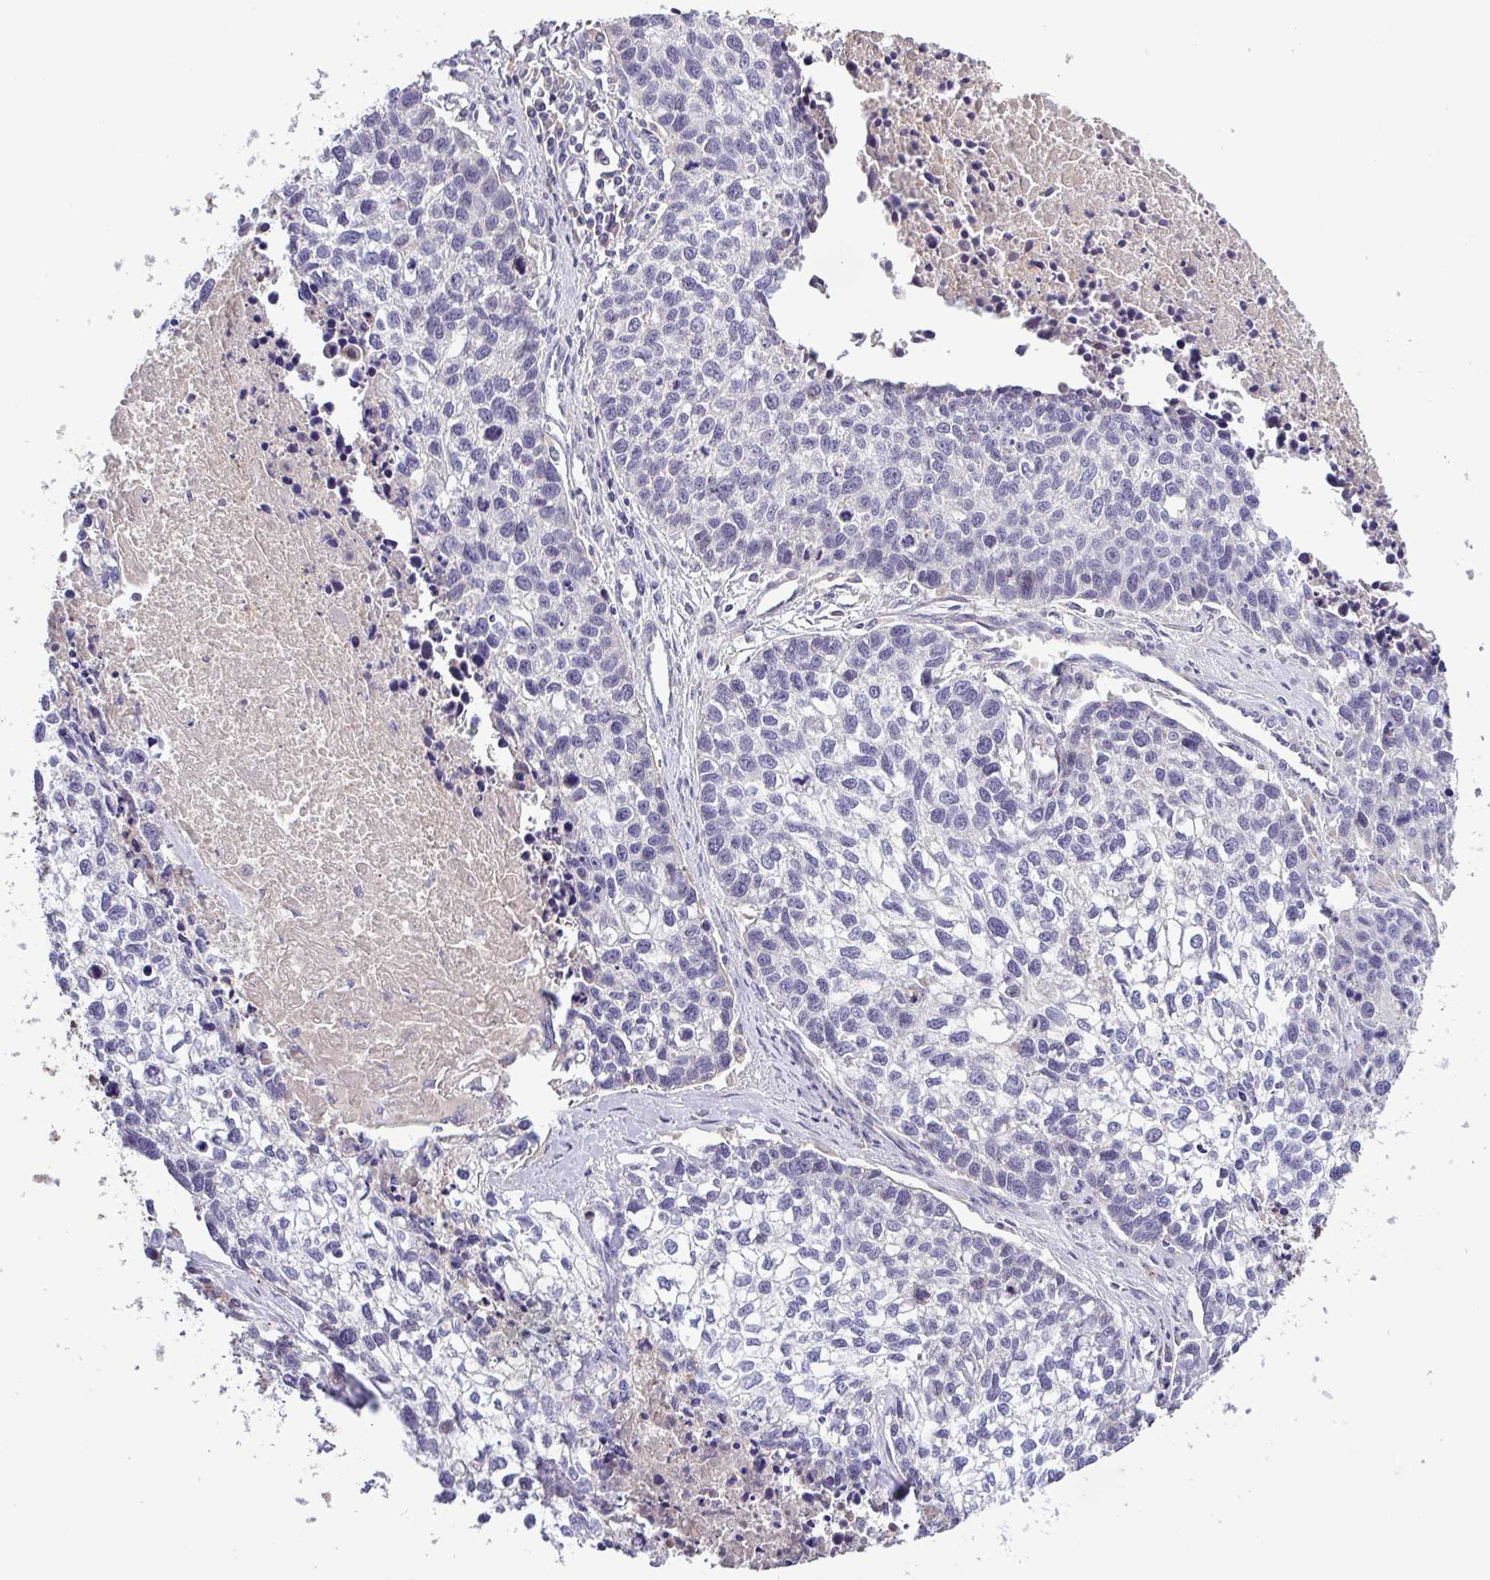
{"staining": {"intensity": "negative", "quantity": "none", "location": "none"}, "tissue": "lung cancer", "cell_type": "Tumor cells", "image_type": "cancer", "snomed": [{"axis": "morphology", "description": "Squamous cell carcinoma, NOS"}, {"axis": "topography", "description": "Lung"}], "caption": "Immunohistochemistry (IHC) of human squamous cell carcinoma (lung) exhibits no positivity in tumor cells.", "gene": "SFTPB", "patient": {"sex": "male", "age": 74}}